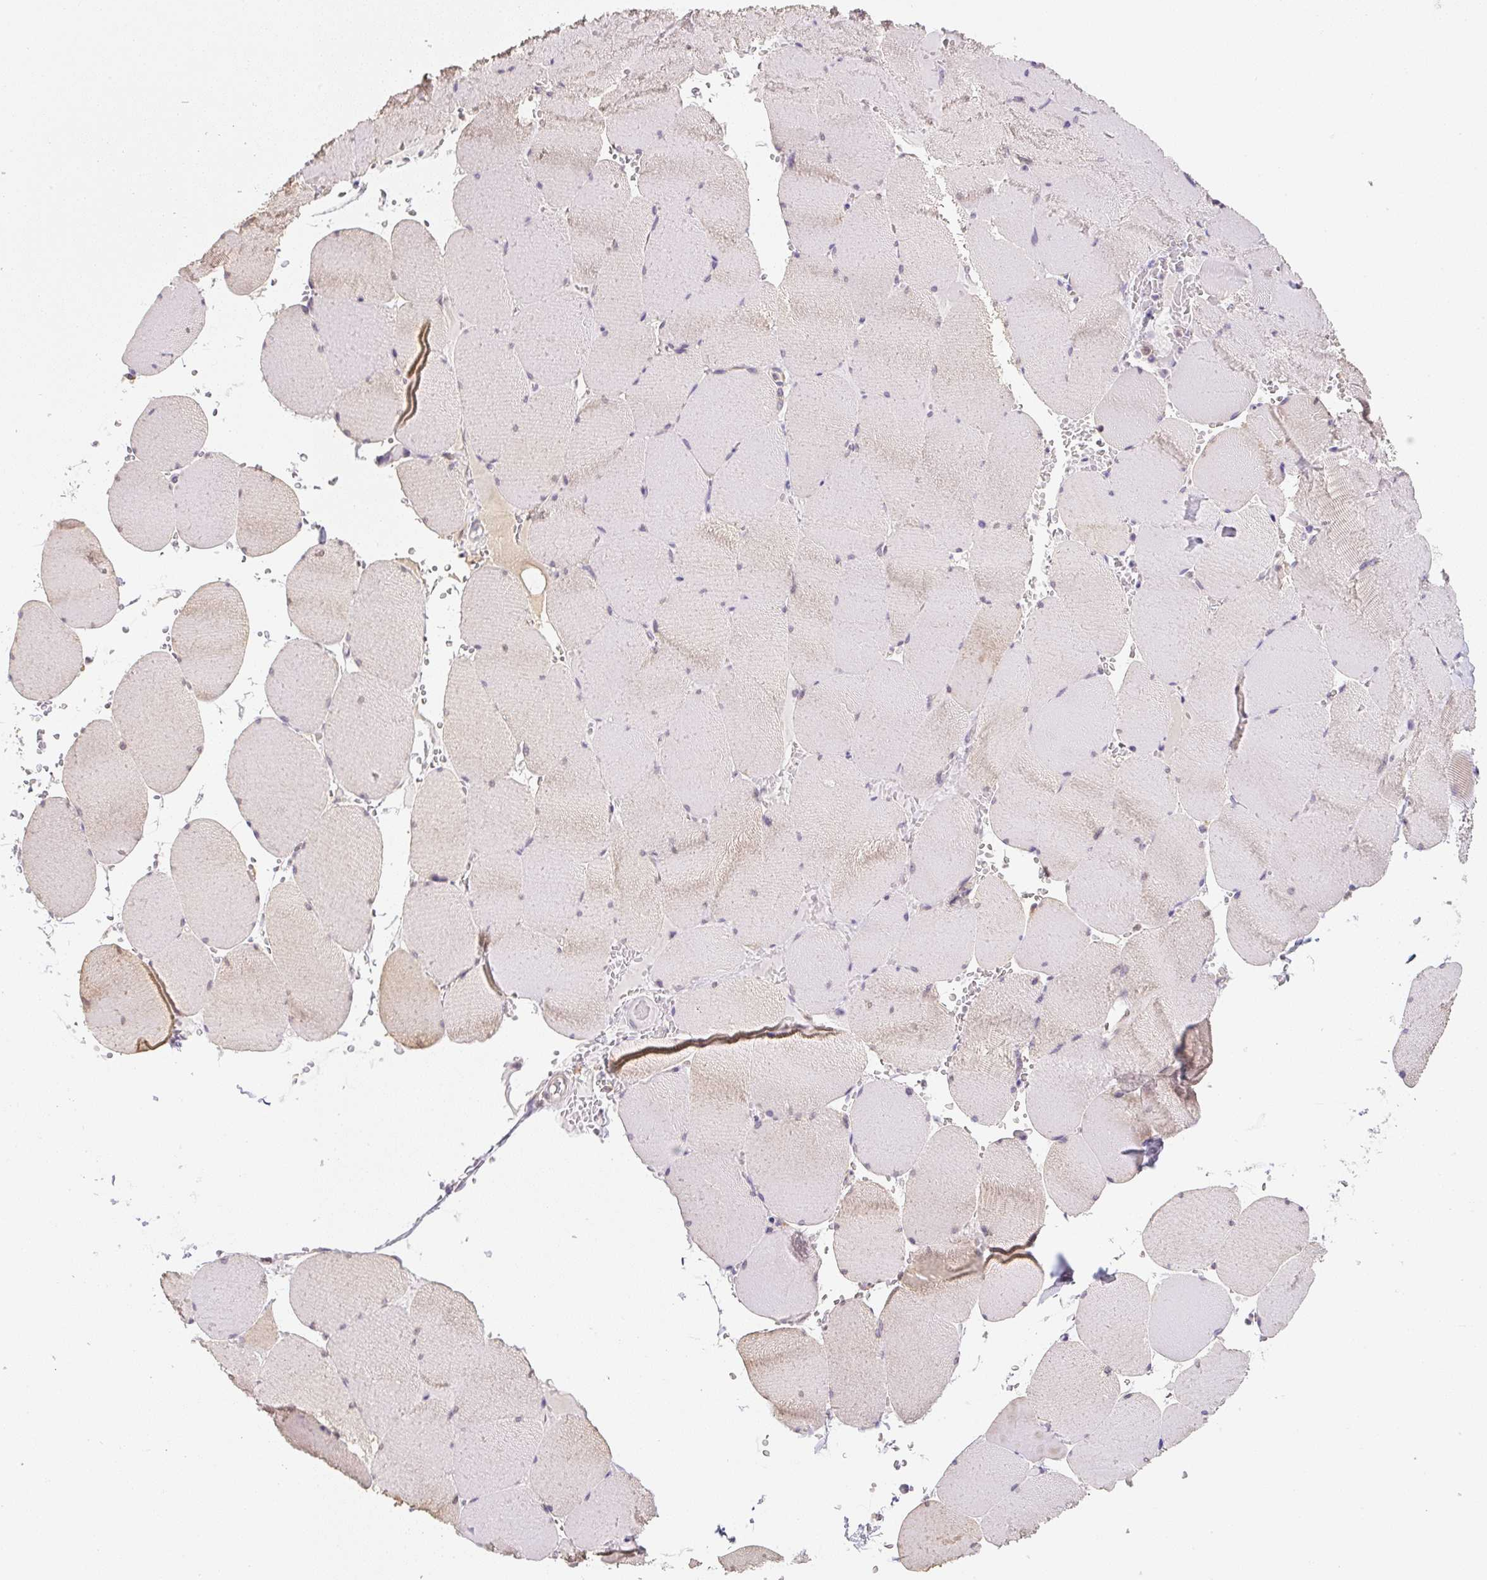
{"staining": {"intensity": "weak", "quantity": "<25%", "location": "cytoplasmic/membranous"}, "tissue": "skeletal muscle", "cell_type": "Myocytes", "image_type": "normal", "snomed": [{"axis": "morphology", "description": "Normal tissue, NOS"}, {"axis": "topography", "description": "Skeletal muscle"}, {"axis": "topography", "description": "Head-Neck"}], "caption": "Histopathology image shows no protein positivity in myocytes of benign skeletal muscle. Brightfield microscopy of IHC stained with DAB (brown) and hematoxylin (blue), captured at high magnification.", "gene": "PLA2G4A", "patient": {"sex": "male", "age": 66}}